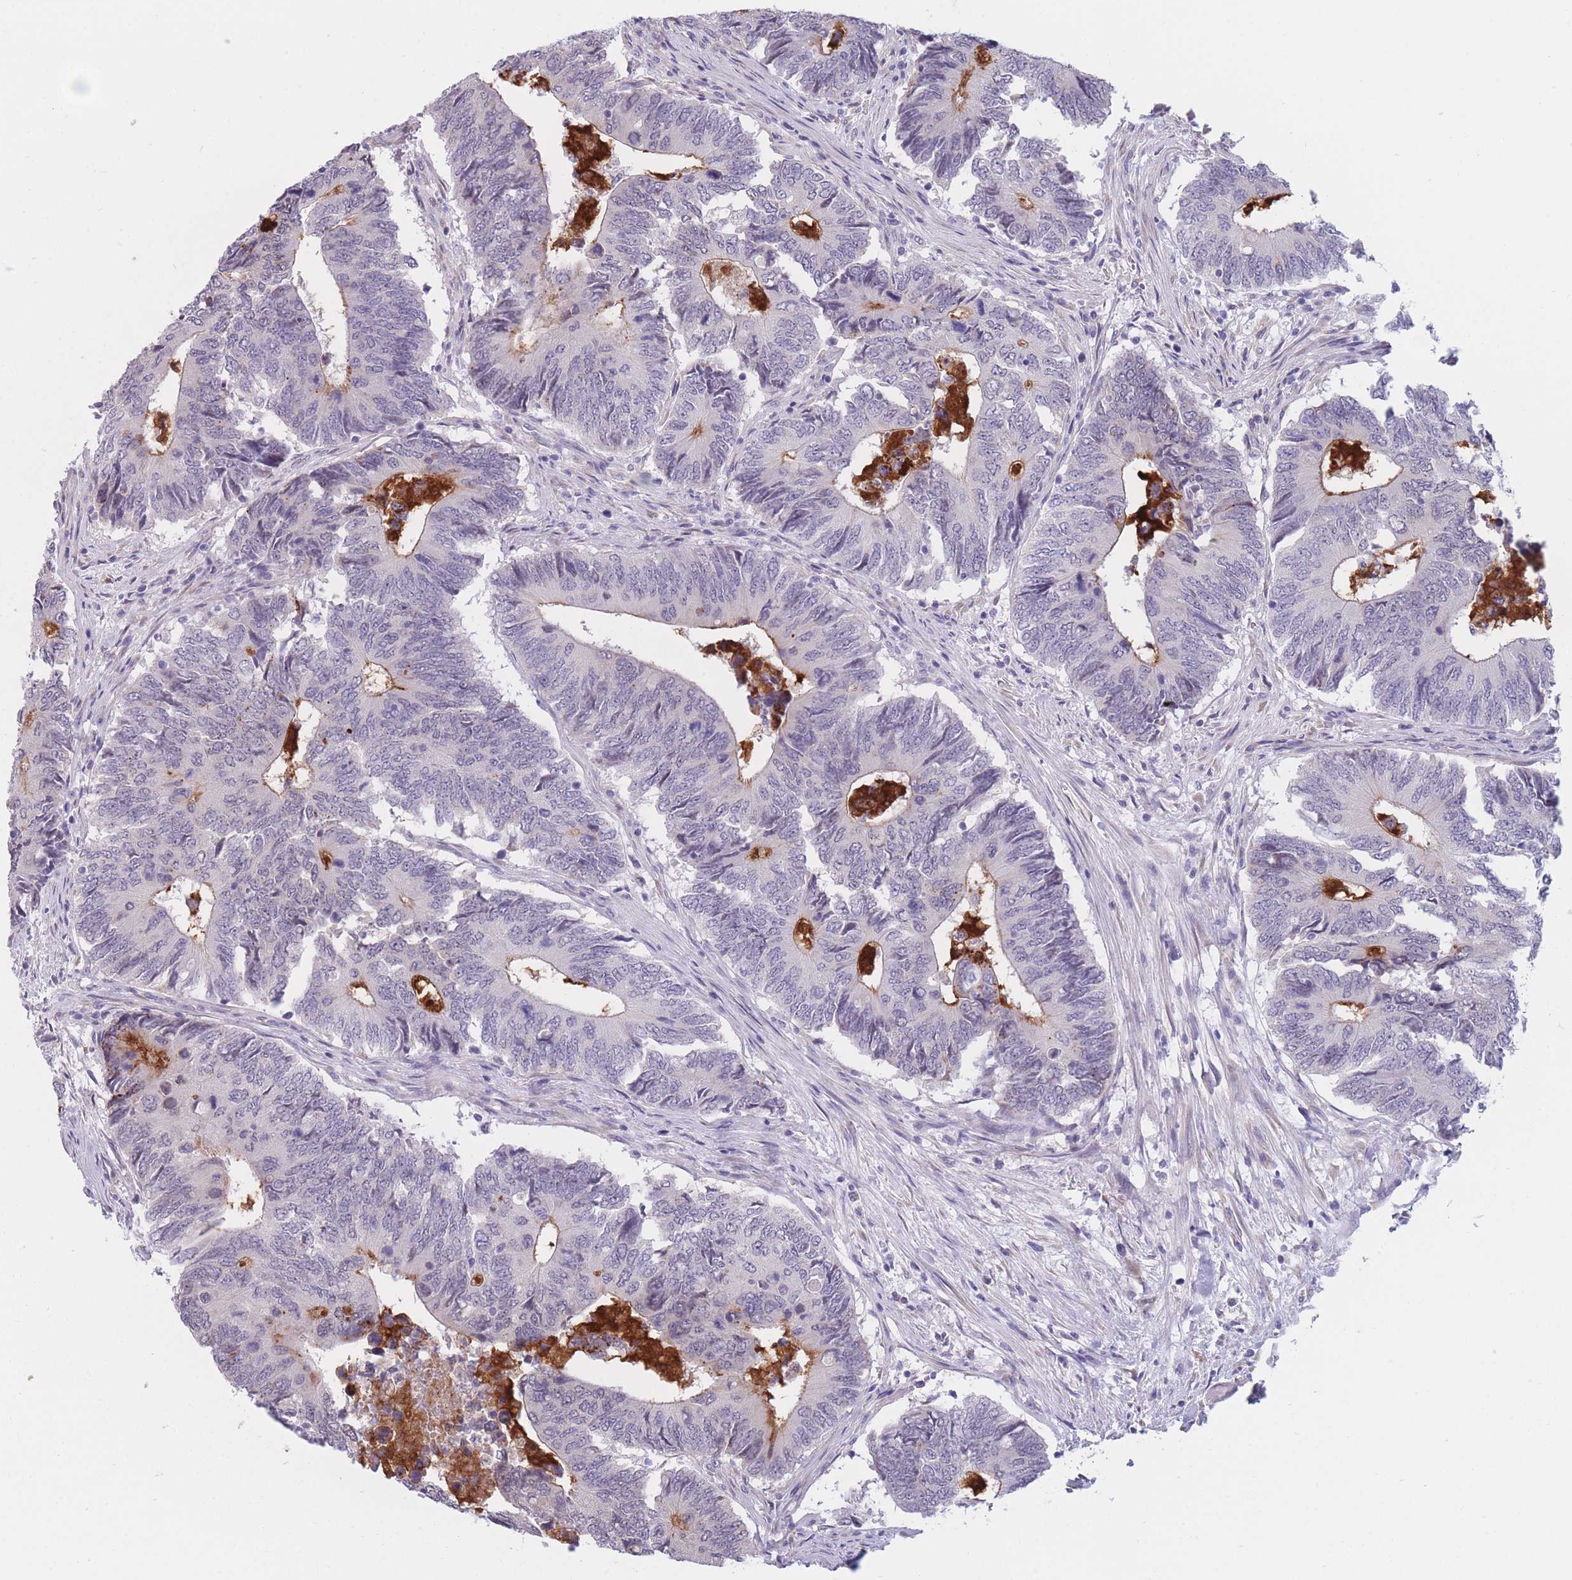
{"staining": {"intensity": "moderate", "quantity": "<25%", "location": "cytoplasmic/membranous"}, "tissue": "colorectal cancer", "cell_type": "Tumor cells", "image_type": "cancer", "snomed": [{"axis": "morphology", "description": "Adenocarcinoma, NOS"}, {"axis": "topography", "description": "Colon"}], "caption": "Human adenocarcinoma (colorectal) stained with a brown dye displays moderate cytoplasmic/membranous positive staining in approximately <25% of tumor cells.", "gene": "COL27A1", "patient": {"sex": "male", "age": 87}}